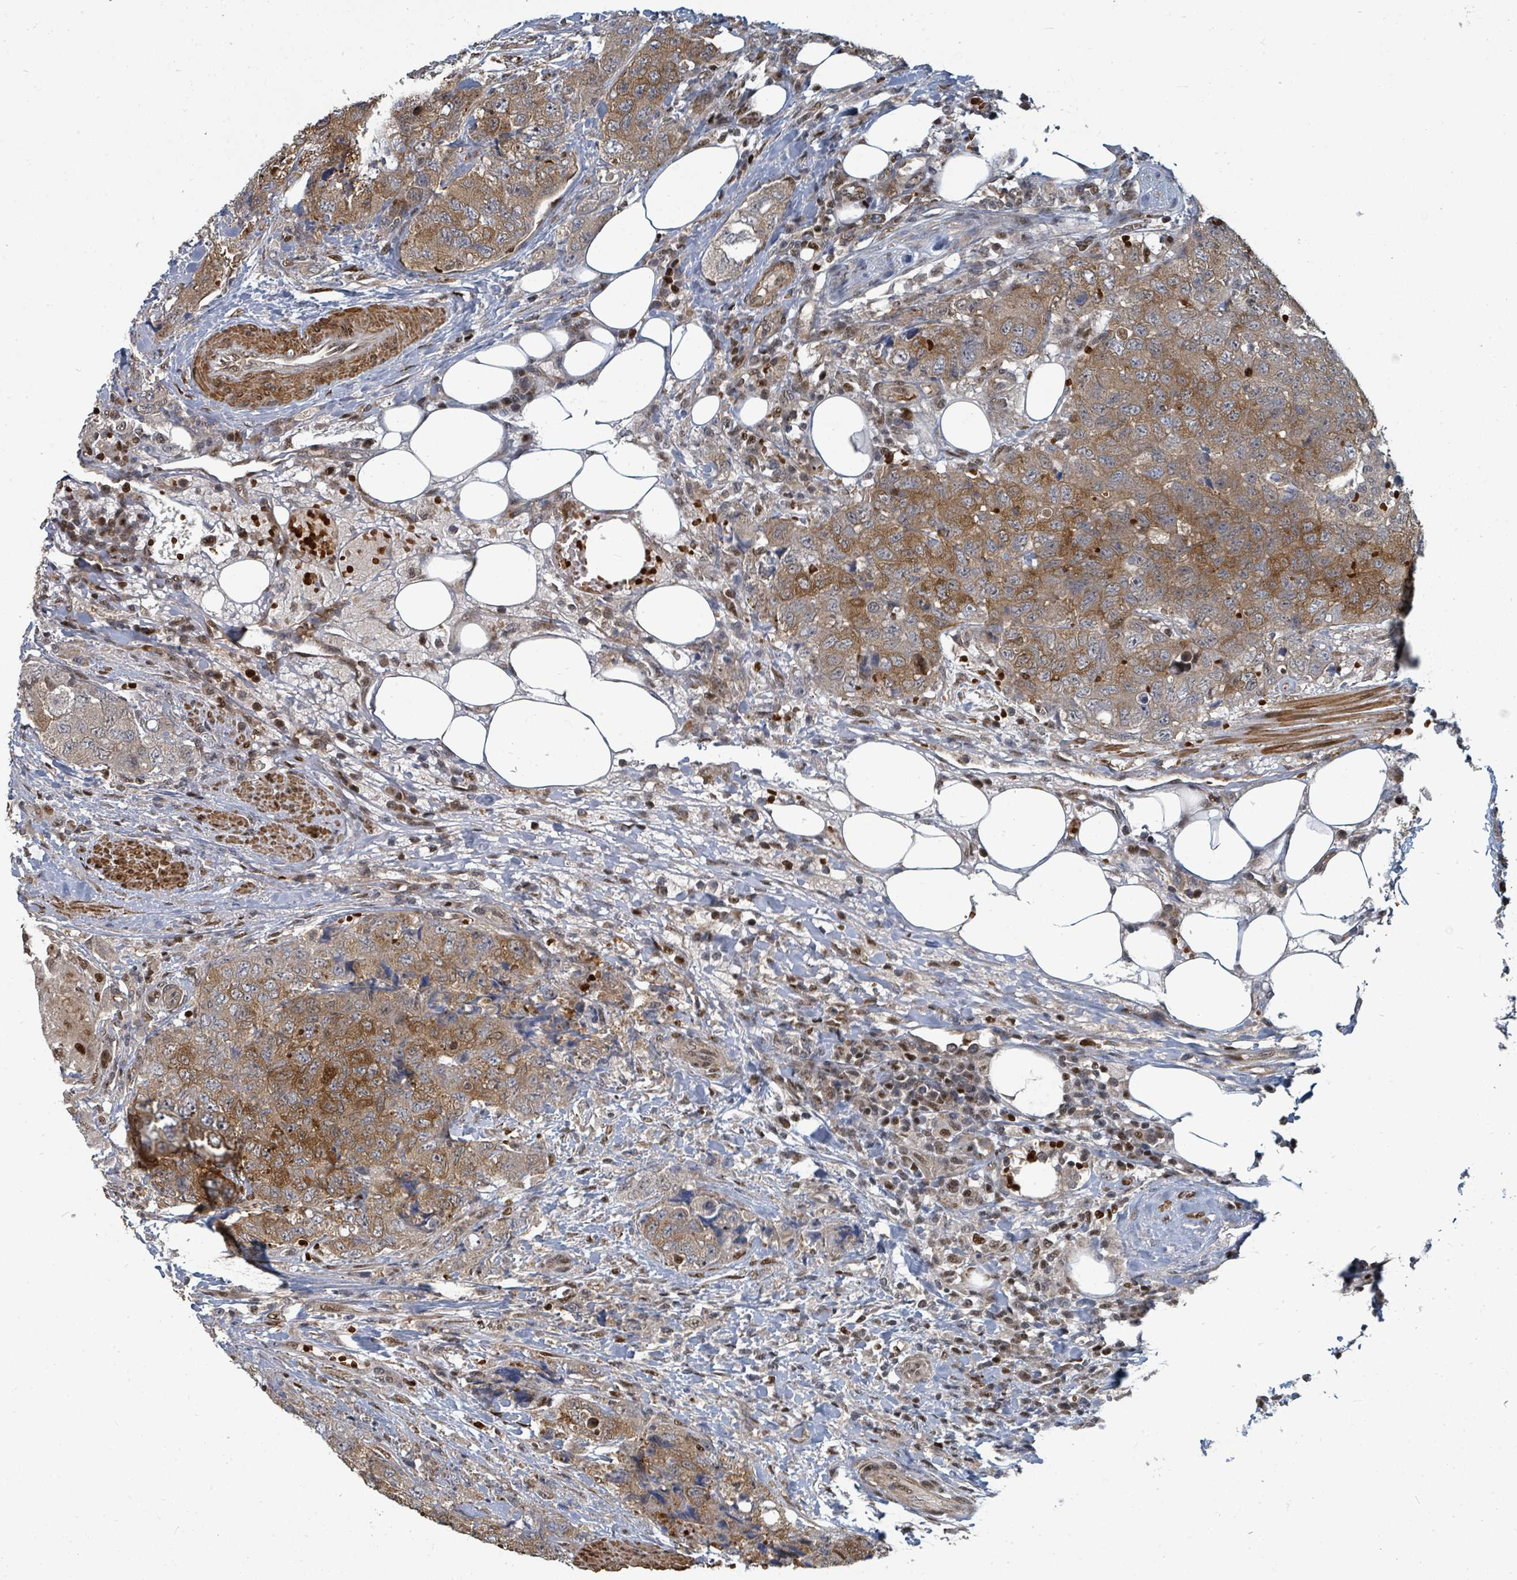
{"staining": {"intensity": "moderate", "quantity": ">75%", "location": "cytoplasmic/membranous"}, "tissue": "urothelial cancer", "cell_type": "Tumor cells", "image_type": "cancer", "snomed": [{"axis": "morphology", "description": "Urothelial carcinoma, High grade"}, {"axis": "topography", "description": "Urinary bladder"}], "caption": "Urothelial cancer stained with a brown dye demonstrates moderate cytoplasmic/membranous positive positivity in about >75% of tumor cells.", "gene": "TRDMT1", "patient": {"sex": "female", "age": 78}}